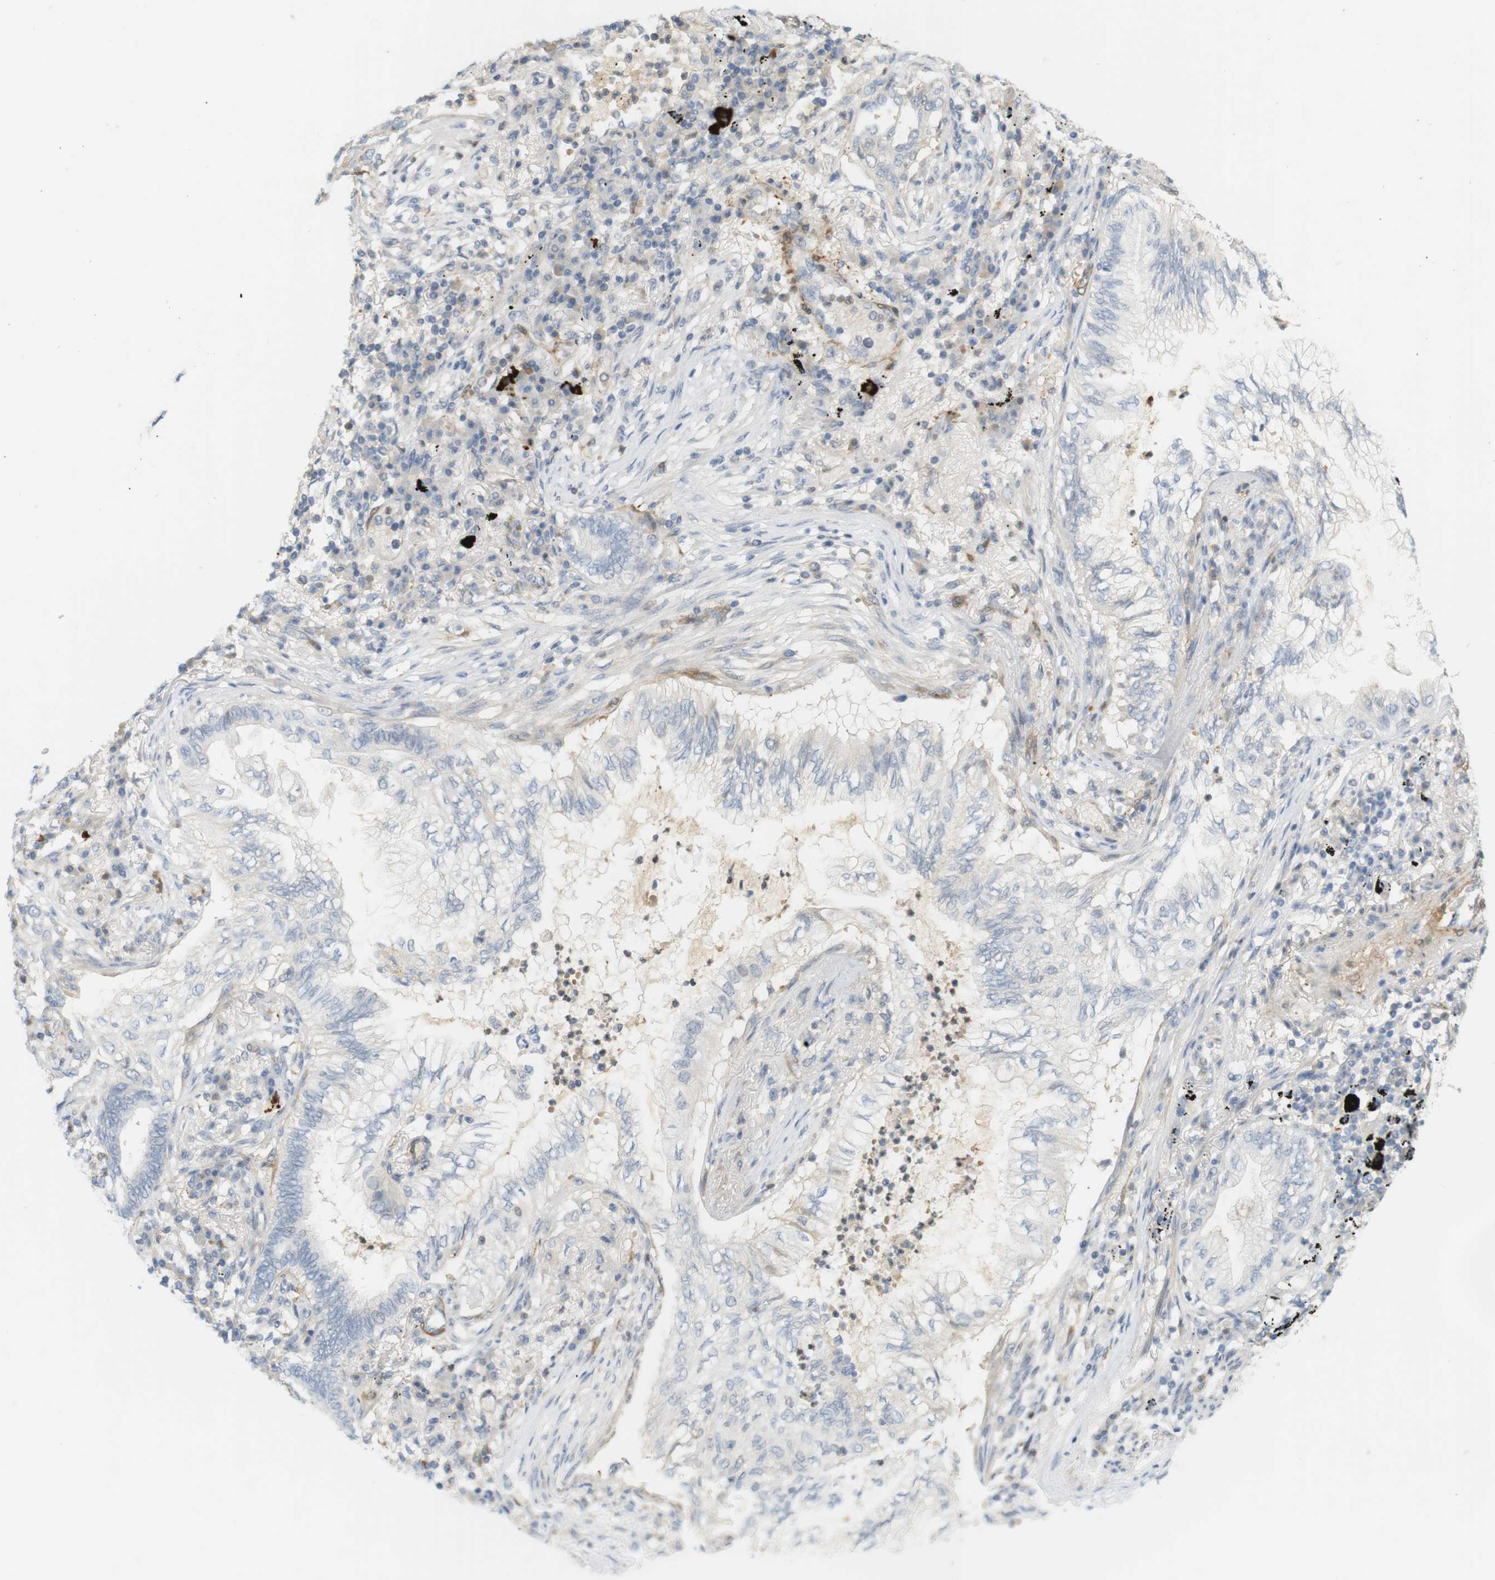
{"staining": {"intensity": "negative", "quantity": "none", "location": "none"}, "tissue": "lung cancer", "cell_type": "Tumor cells", "image_type": "cancer", "snomed": [{"axis": "morphology", "description": "Normal tissue, NOS"}, {"axis": "morphology", "description": "Adenocarcinoma, NOS"}, {"axis": "topography", "description": "Bronchus"}, {"axis": "topography", "description": "Lung"}], "caption": "DAB immunohistochemical staining of human lung adenocarcinoma shows no significant expression in tumor cells.", "gene": "PDE3A", "patient": {"sex": "female", "age": 70}}